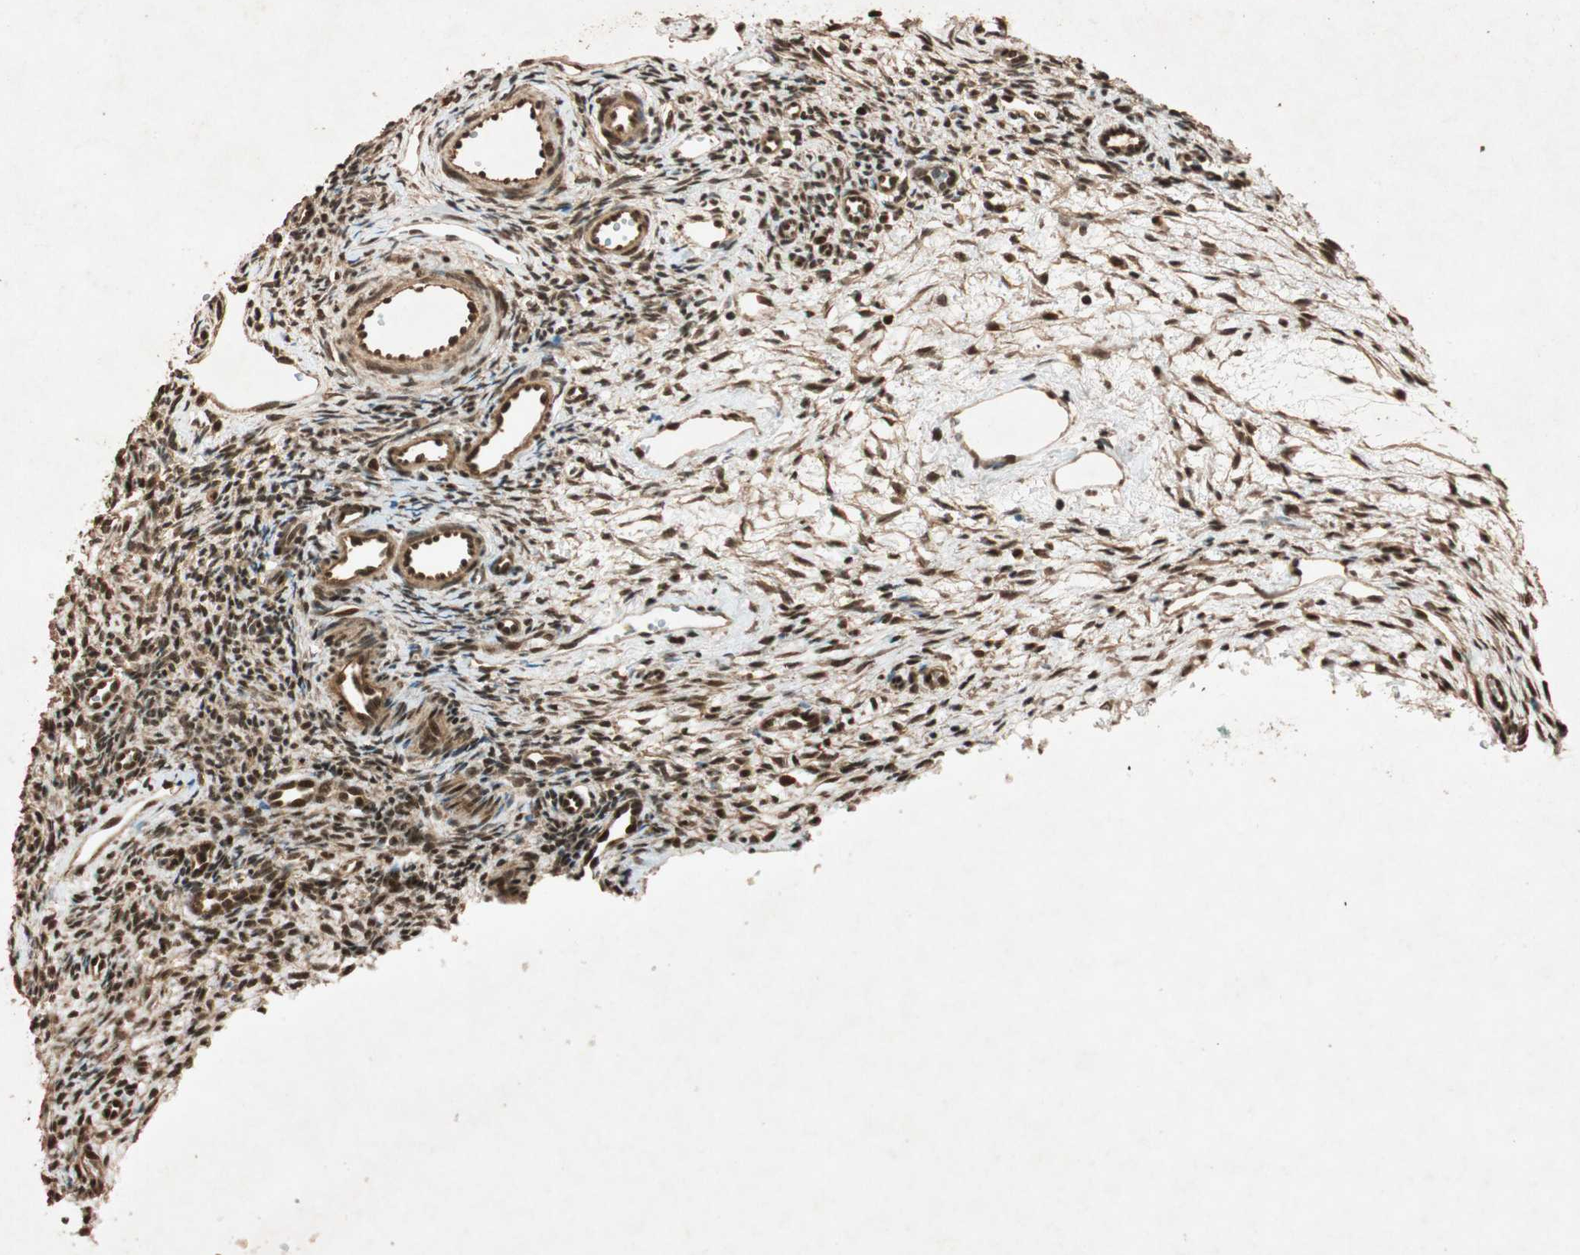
{"staining": {"intensity": "strong", "quantity": ">75%", "location": "nuclear"}, "tissue": "ovary", "cell_type": "Ovarian stroma cells", "image_type": "normal", "snomed": [{"axis": "morphology", "description": "Normal tissue, NOS"}, {"axis": "topography", "description": "Ovary"}], "caption": "DAB (3,3'-diaminobenzidine) immunohistochemical staining of benign ovary demonstrates strong nuclear protein staining in approximately >75% of ovarian stroma cells.", "gene": "ALKBH5", "patient": {"sex": "female", "age": 33}}